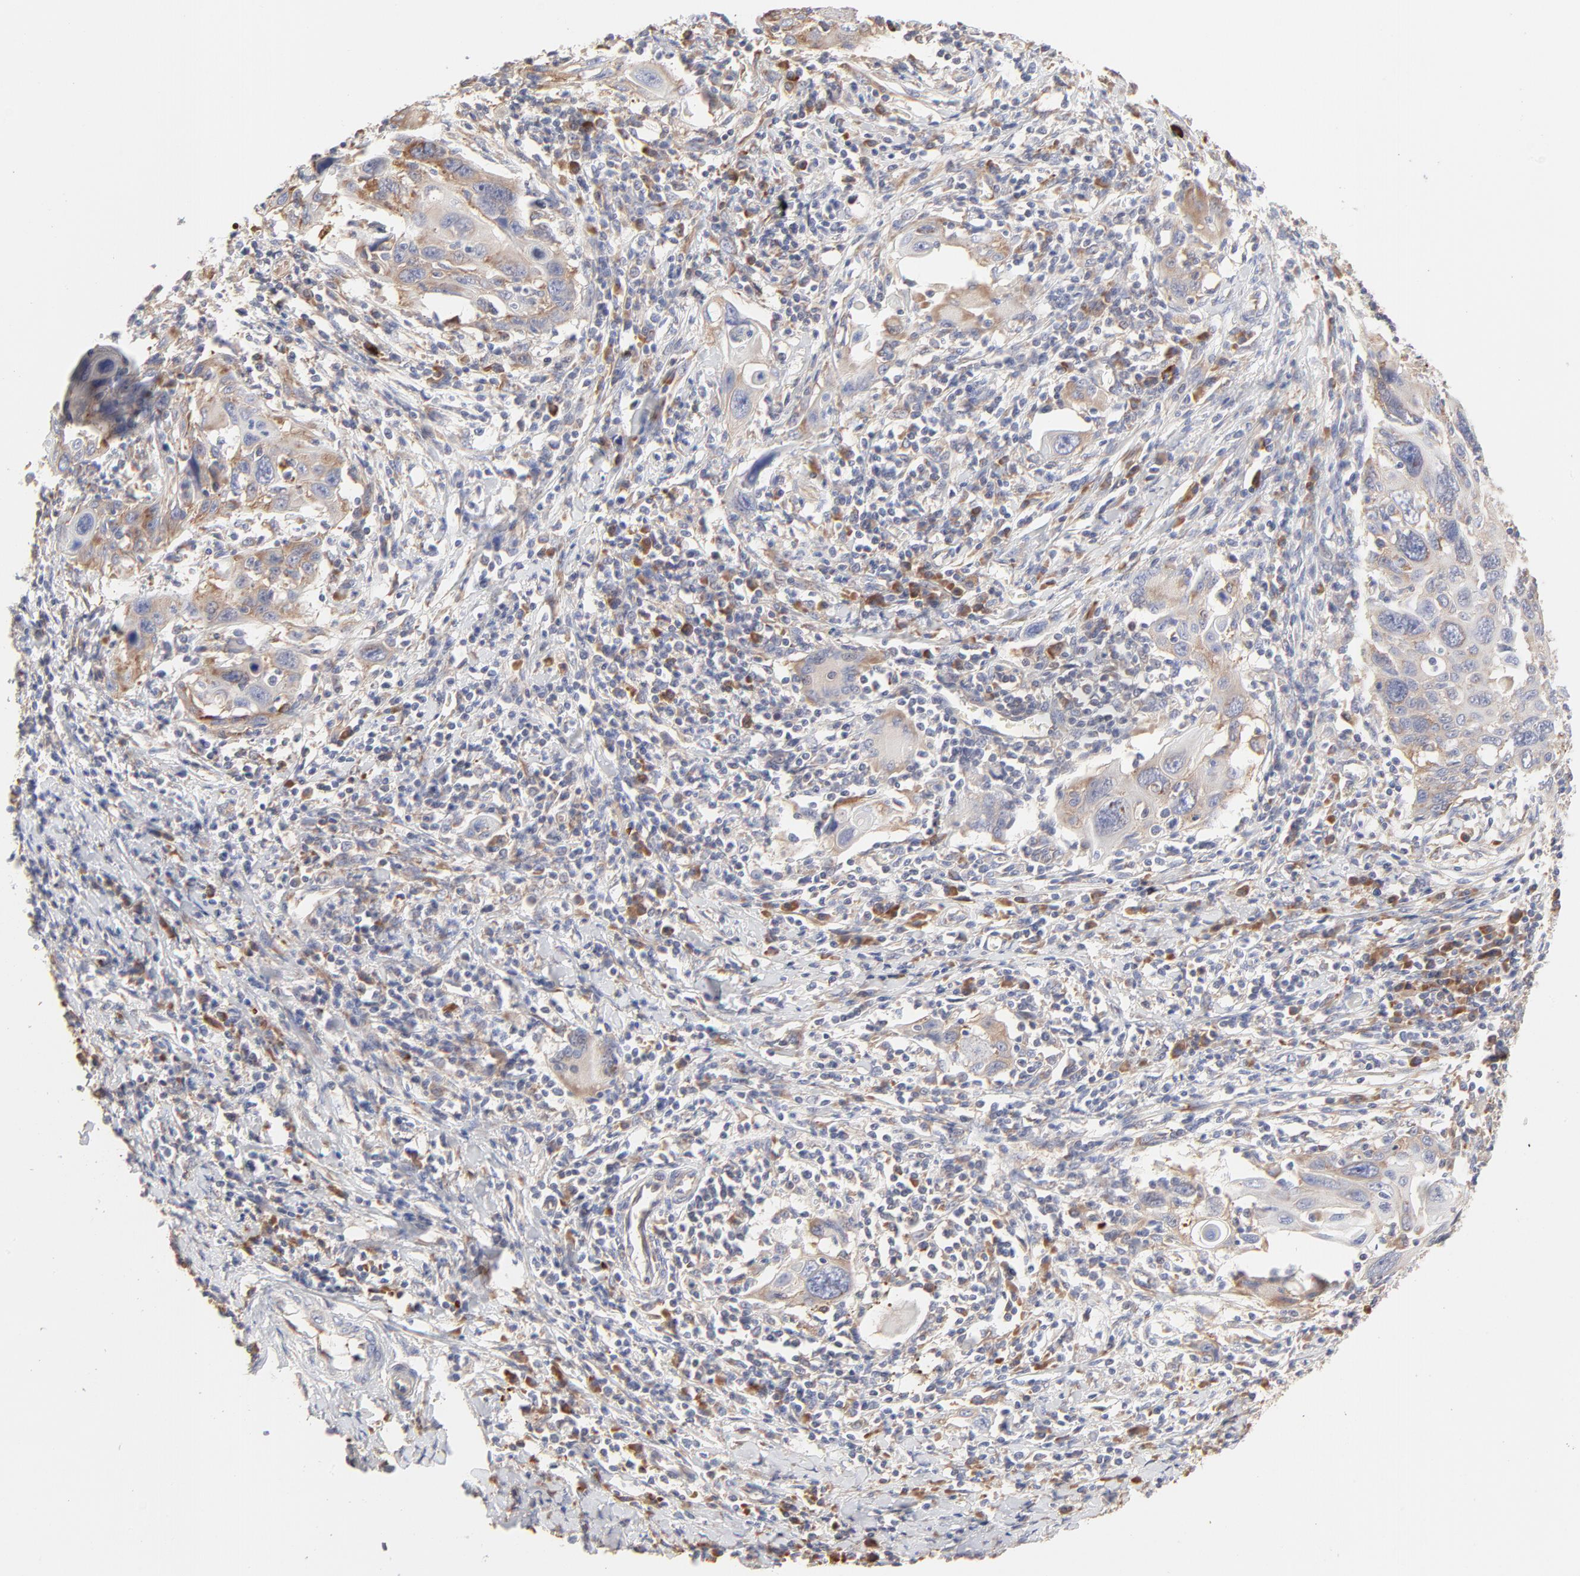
{"staining": {"intensity": "moderate", "quantity": ">75%", "location": "cytoplasmic/membranous"}, "tissue": "cervical cancer", "cell_type": "Tumor cells", "image_type": "cancer", "snomed": [{"axis": "morphology", "description": "Squamous cell carcinoma, NOS"}, {"axis": "topography", "description": "Cervix"}], "caption": "Brown immunohistochemical staining in cervical squamous cell carcinoma displays moderate cytoplasmic/membranous staining in about >75% of tumor cells. (DAB (3,3'-diaminobenzidine) IHC with brightfield microscopy, high magnification).", "gene": "RPS21", "patient": {"sex": "female", "age": 54}}